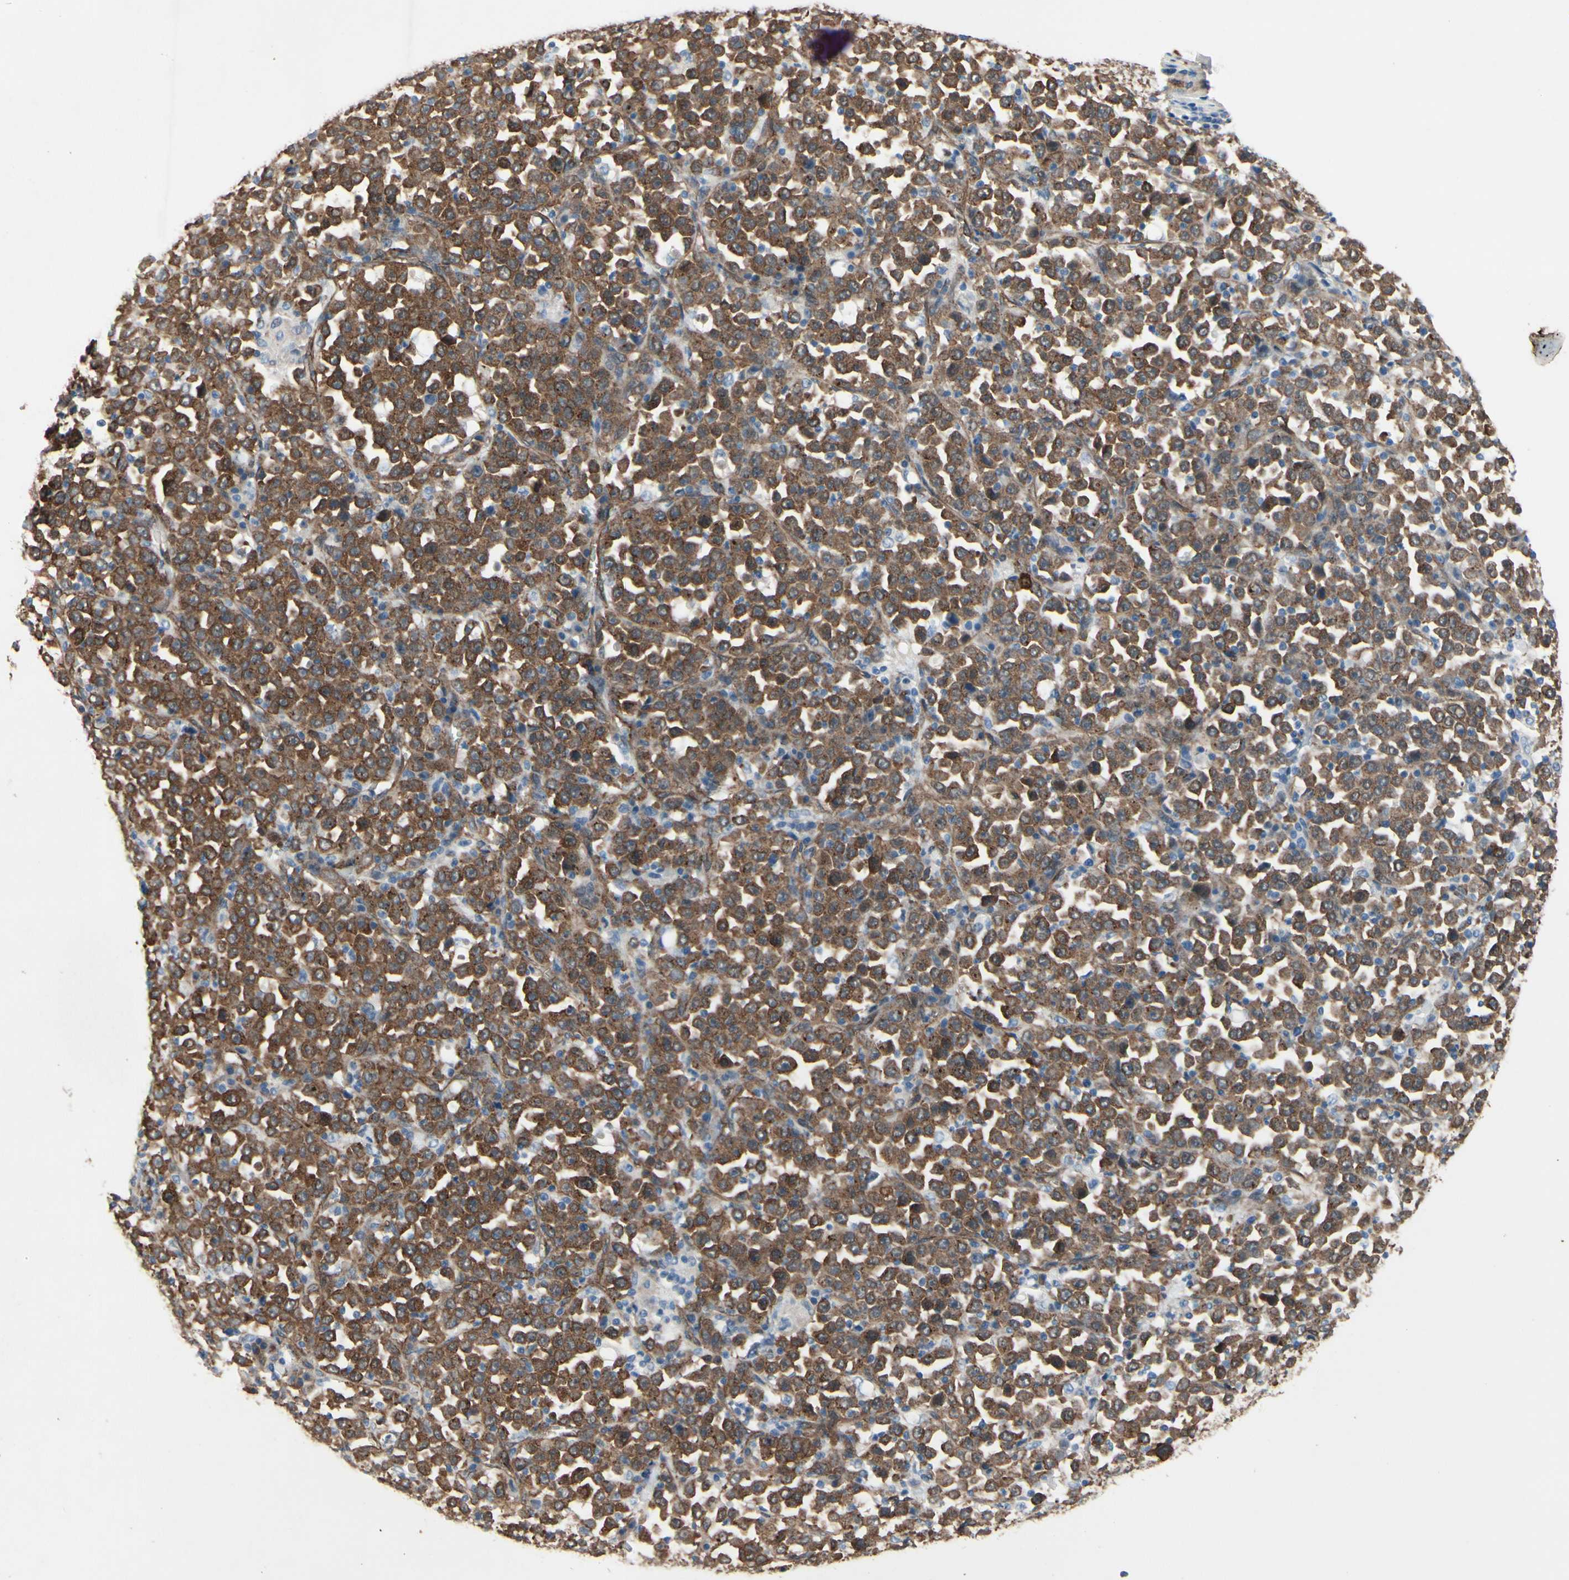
{"staining": {"intensity": "moderate", "quantity": ">75%", "location": "cytoplasmic/membranous"}, "tissue": "stomach cancer", "cell_type": "Tumor cells", "image_type": "cancer", "snomed": [{"axis": "morphology", "description": "Normal tissue, NOS"}, {"axis": "morphology", "description": "Adenocarcinoma, NOS"}, {"axis": "topography", "description": "Stomach, upper"}, {"axis": "topography", "description": "Stomach"}], "caption": "This image reveals immunohistochemistry (IHC) staining of stomach adenocarcinoma, with medium moderate cytoplasmic/membranous staining in about >75% of tumor cells.", "gene": "CTTNBP2", "patient": {"sex": "male", "age": 59}}